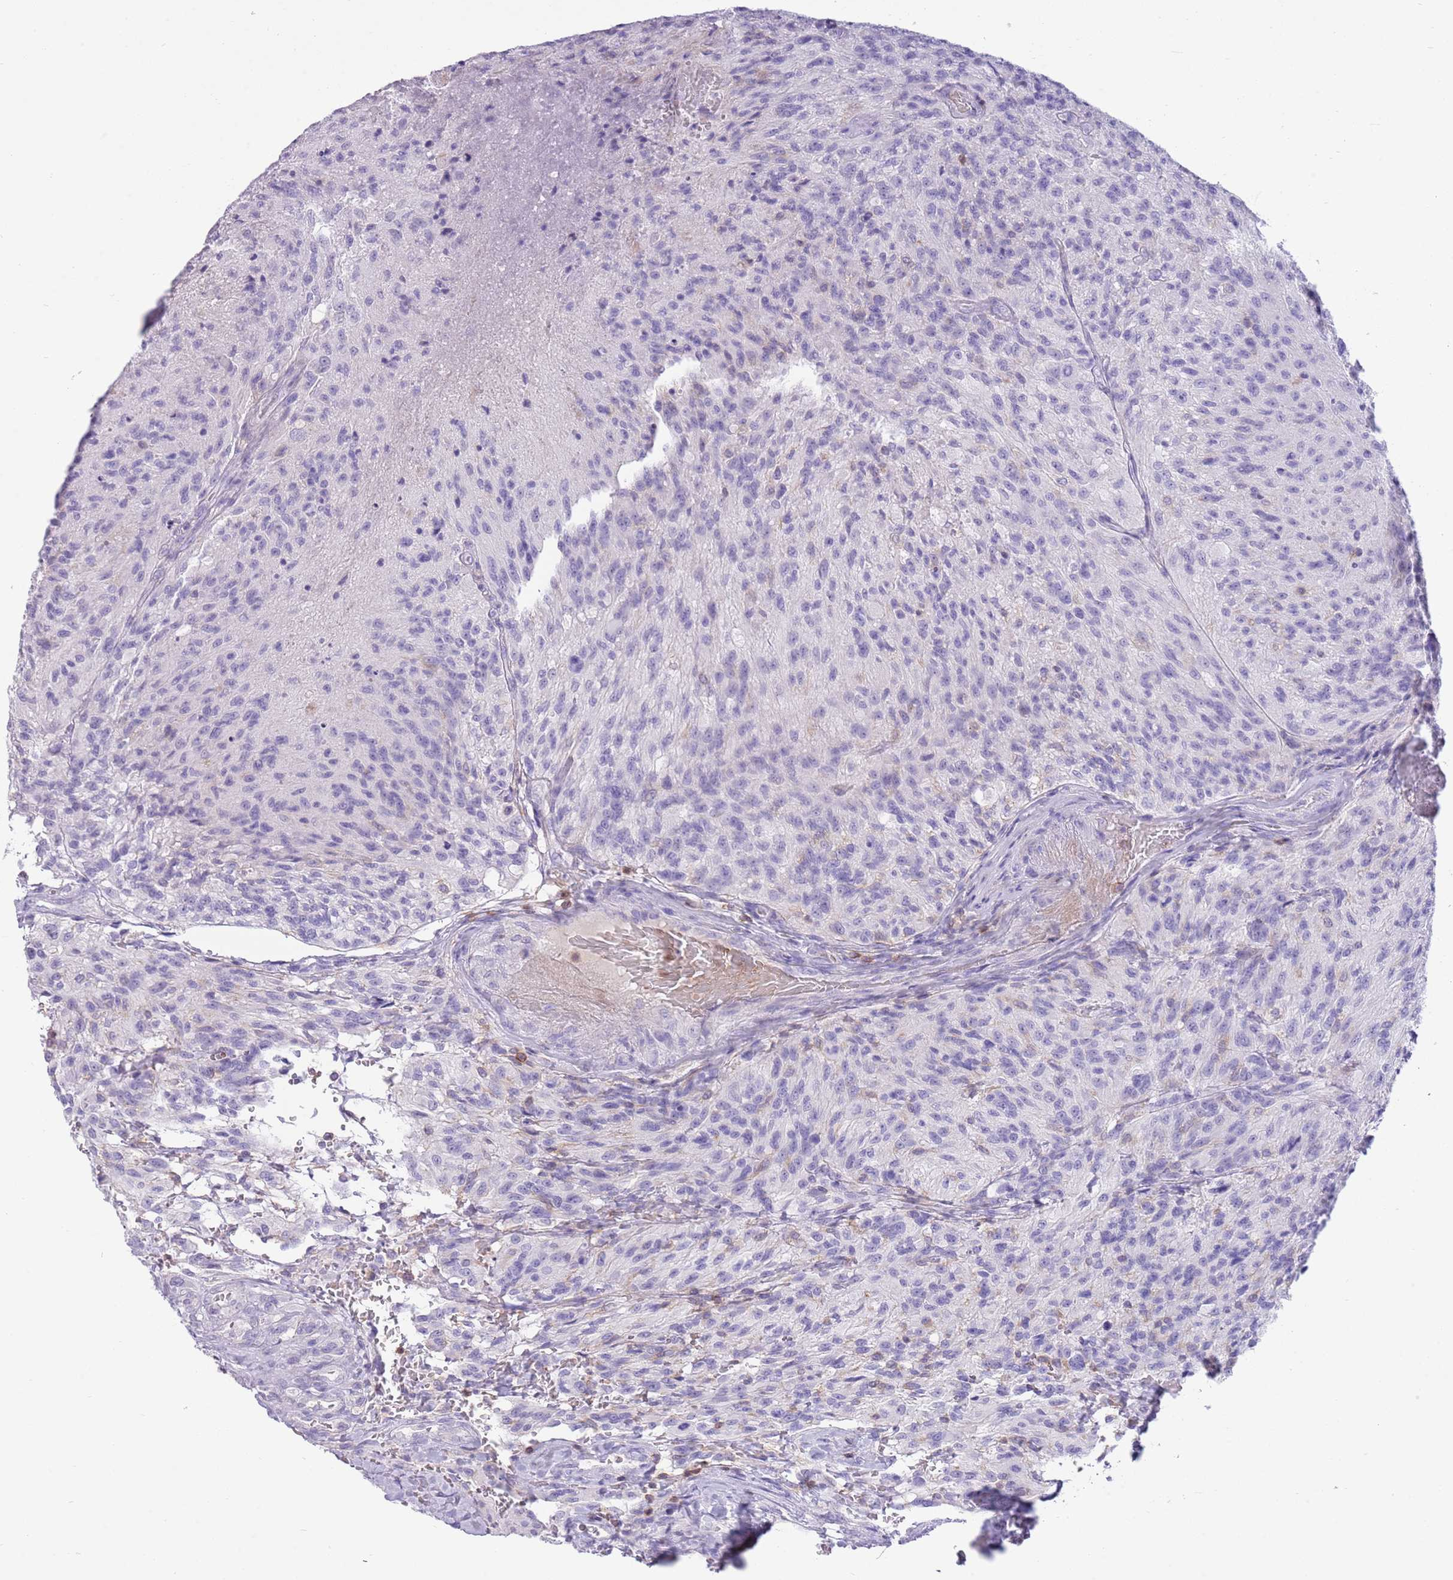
{"staining": {"intensity": "negative", "quantity": "none", "location": "none"}, "tissue": "glioma", "cell_type": "Tumor cells", "image_type": "cancer", "snomed": [{"axis": "morphology", "description": "Normal tissue, NOS"}, {"axis": "morphology", "description": "Glioma, malignant, High grade"}, {"axis": "topography", "description": "Cerebral cortex"}], "caption": "Immunohistochemistry (IHC) of human glioma reveals no staining in tumor cells.", "gene": "OR4Q3", "patient": {"sex": "male", "age": 56}}